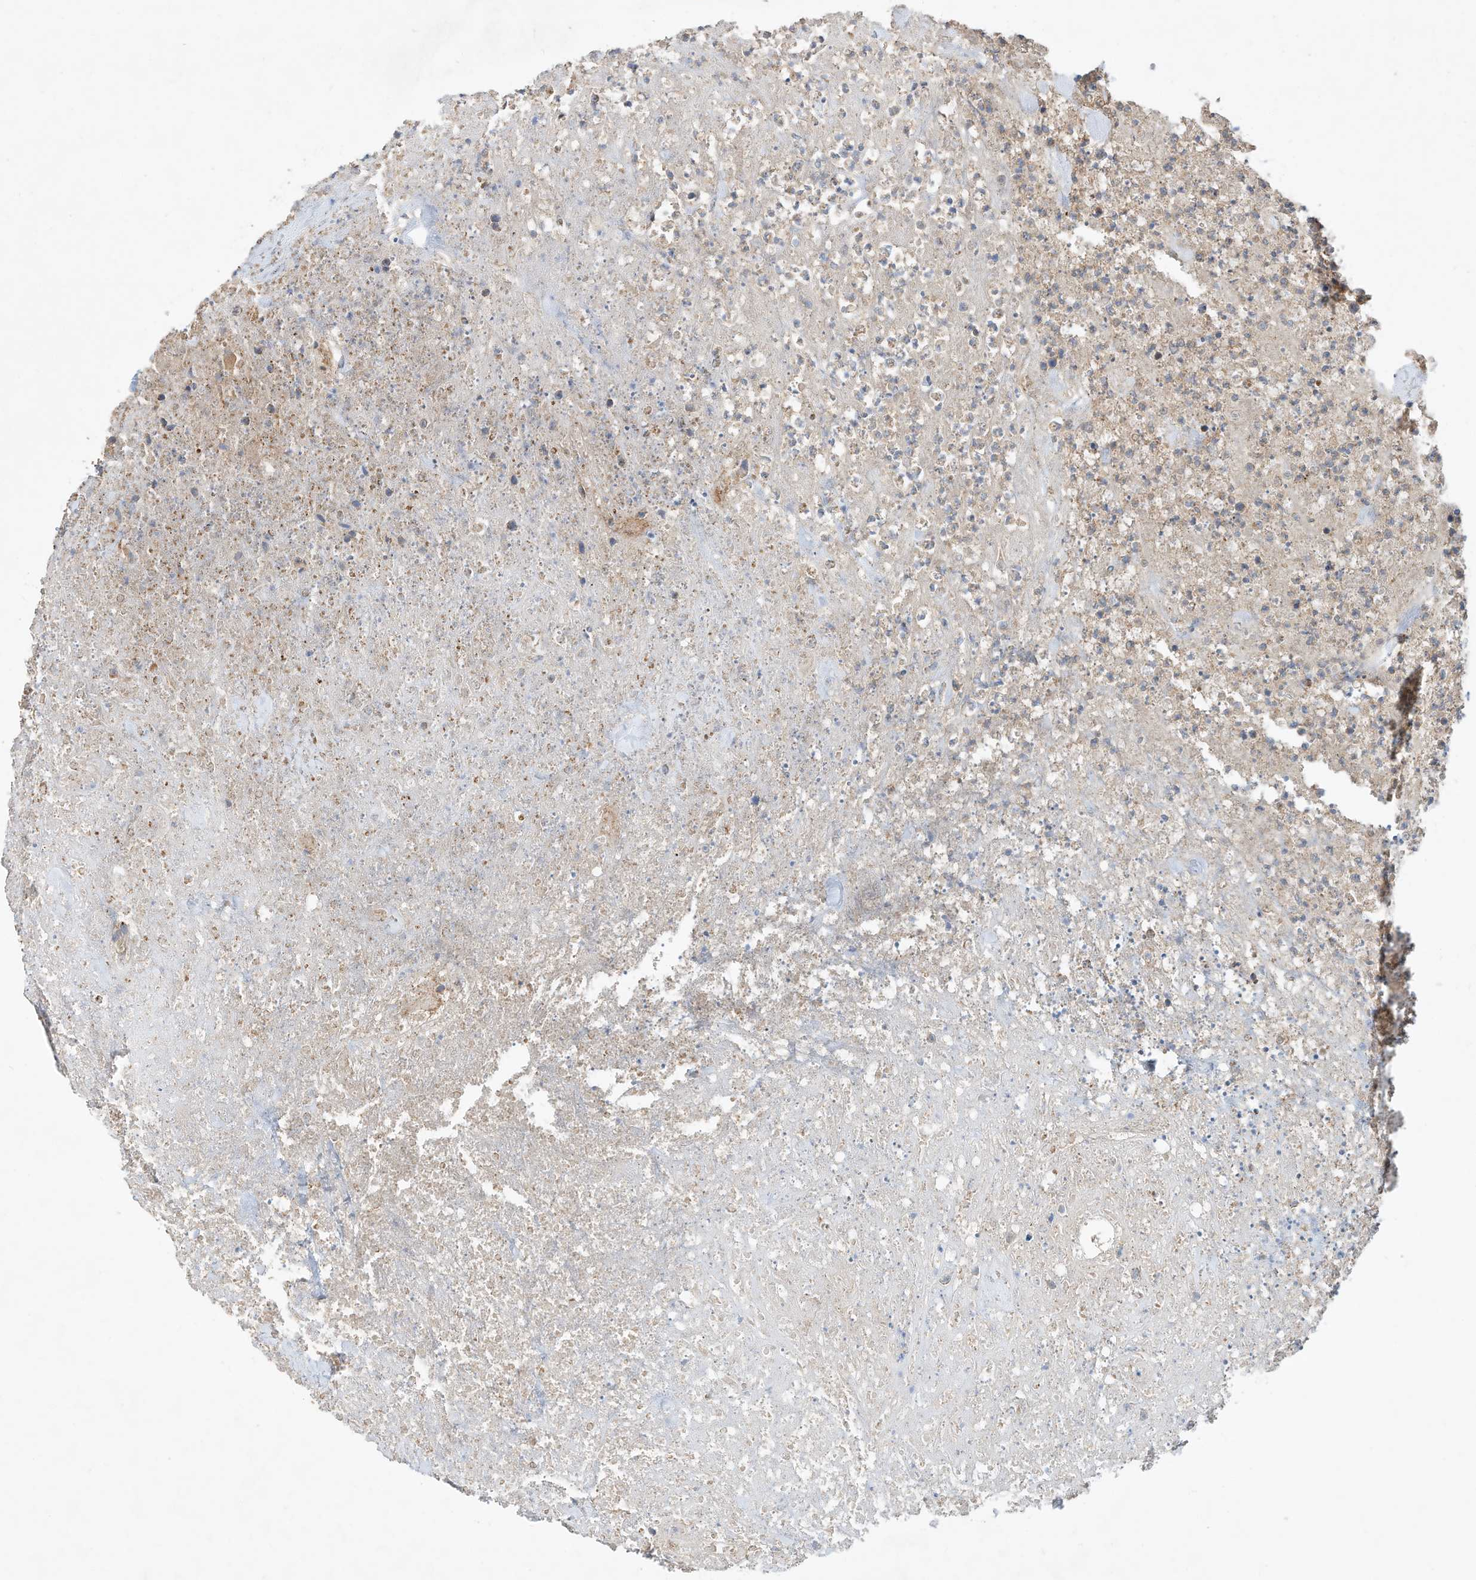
{"staining": {"intensity": "moderate", "quantity": "<25%", "location": "cytoplasmic/membranous"}, "tissue": "lymphoma", "cell_type": "Tumor cells", "image_type": "cancer", "snomed": [{"axis": "morphology", "description": "Malignant lymphoma, non-Hodgkin's type, High grade"}, {"axis": "topography", "description": "Colon"}], "caption": "Tumor cells show moderate cytoplasmic/membranous staining in approximately <25% of cells in lymphoma.", "gene": "CPAMD8", "patient": {"sex": "female", "age": 53}}